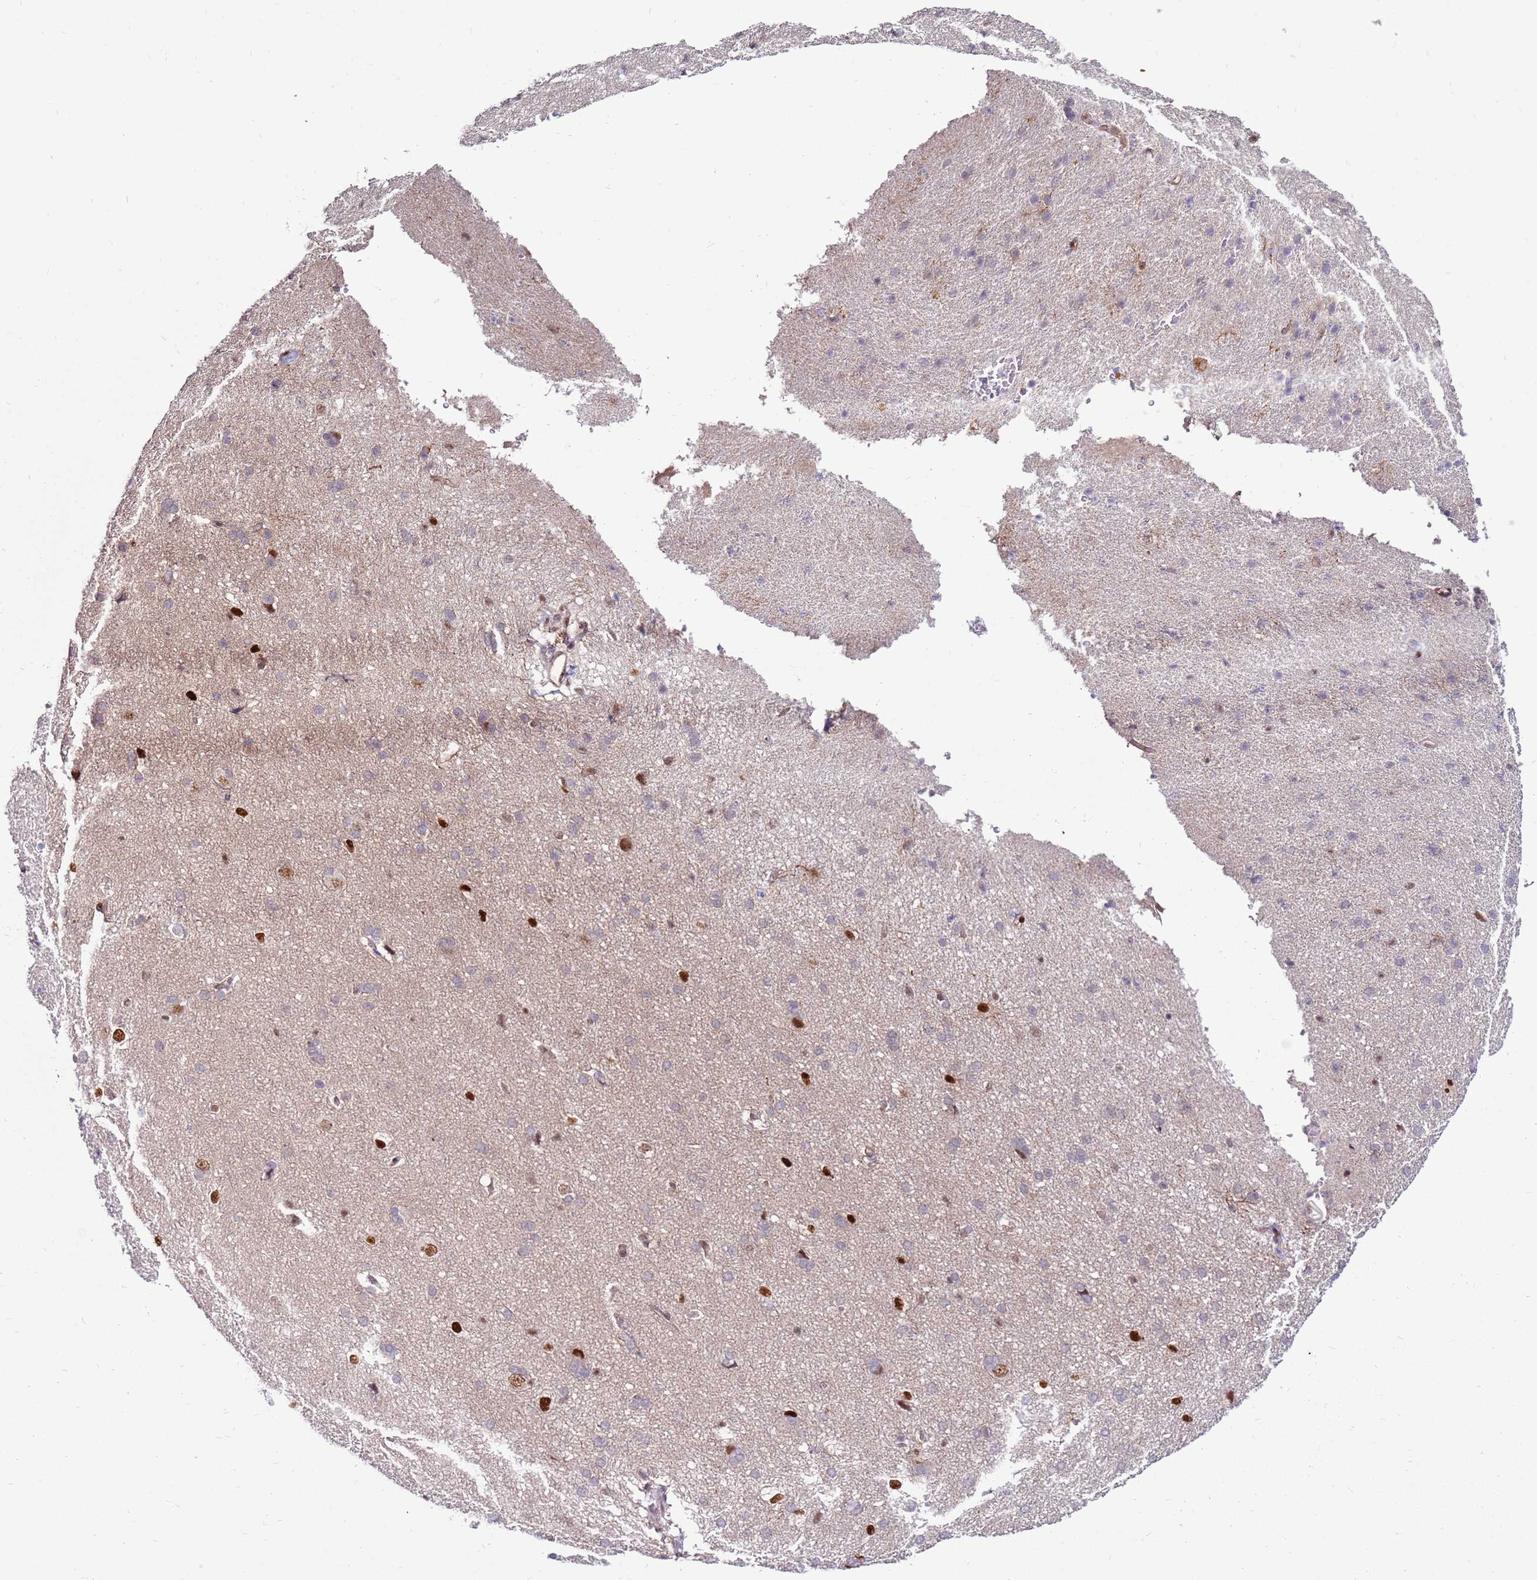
{"staining": {"intensity": "weak", "quantity": "<25%", "location": "nuclear"}, "tissue": "cerebral cortex", "cell_type": "Endothelial cells", "image_type": "normal", "snomed": [{"axis": "morphology", "description": "Normal tissue, NOS"}, {"axis": "topography", "description": "Cerebral cortex"}], "caption": "A high-resolution histopathology image shows immunohistochemistry staining of benign cerebral cortex, which demonstrates no significant staining in endothelial cells. Nuclei are stained in blue.", "gene": "KPNA4", "patient": {"sex": "male", "age": 62}}